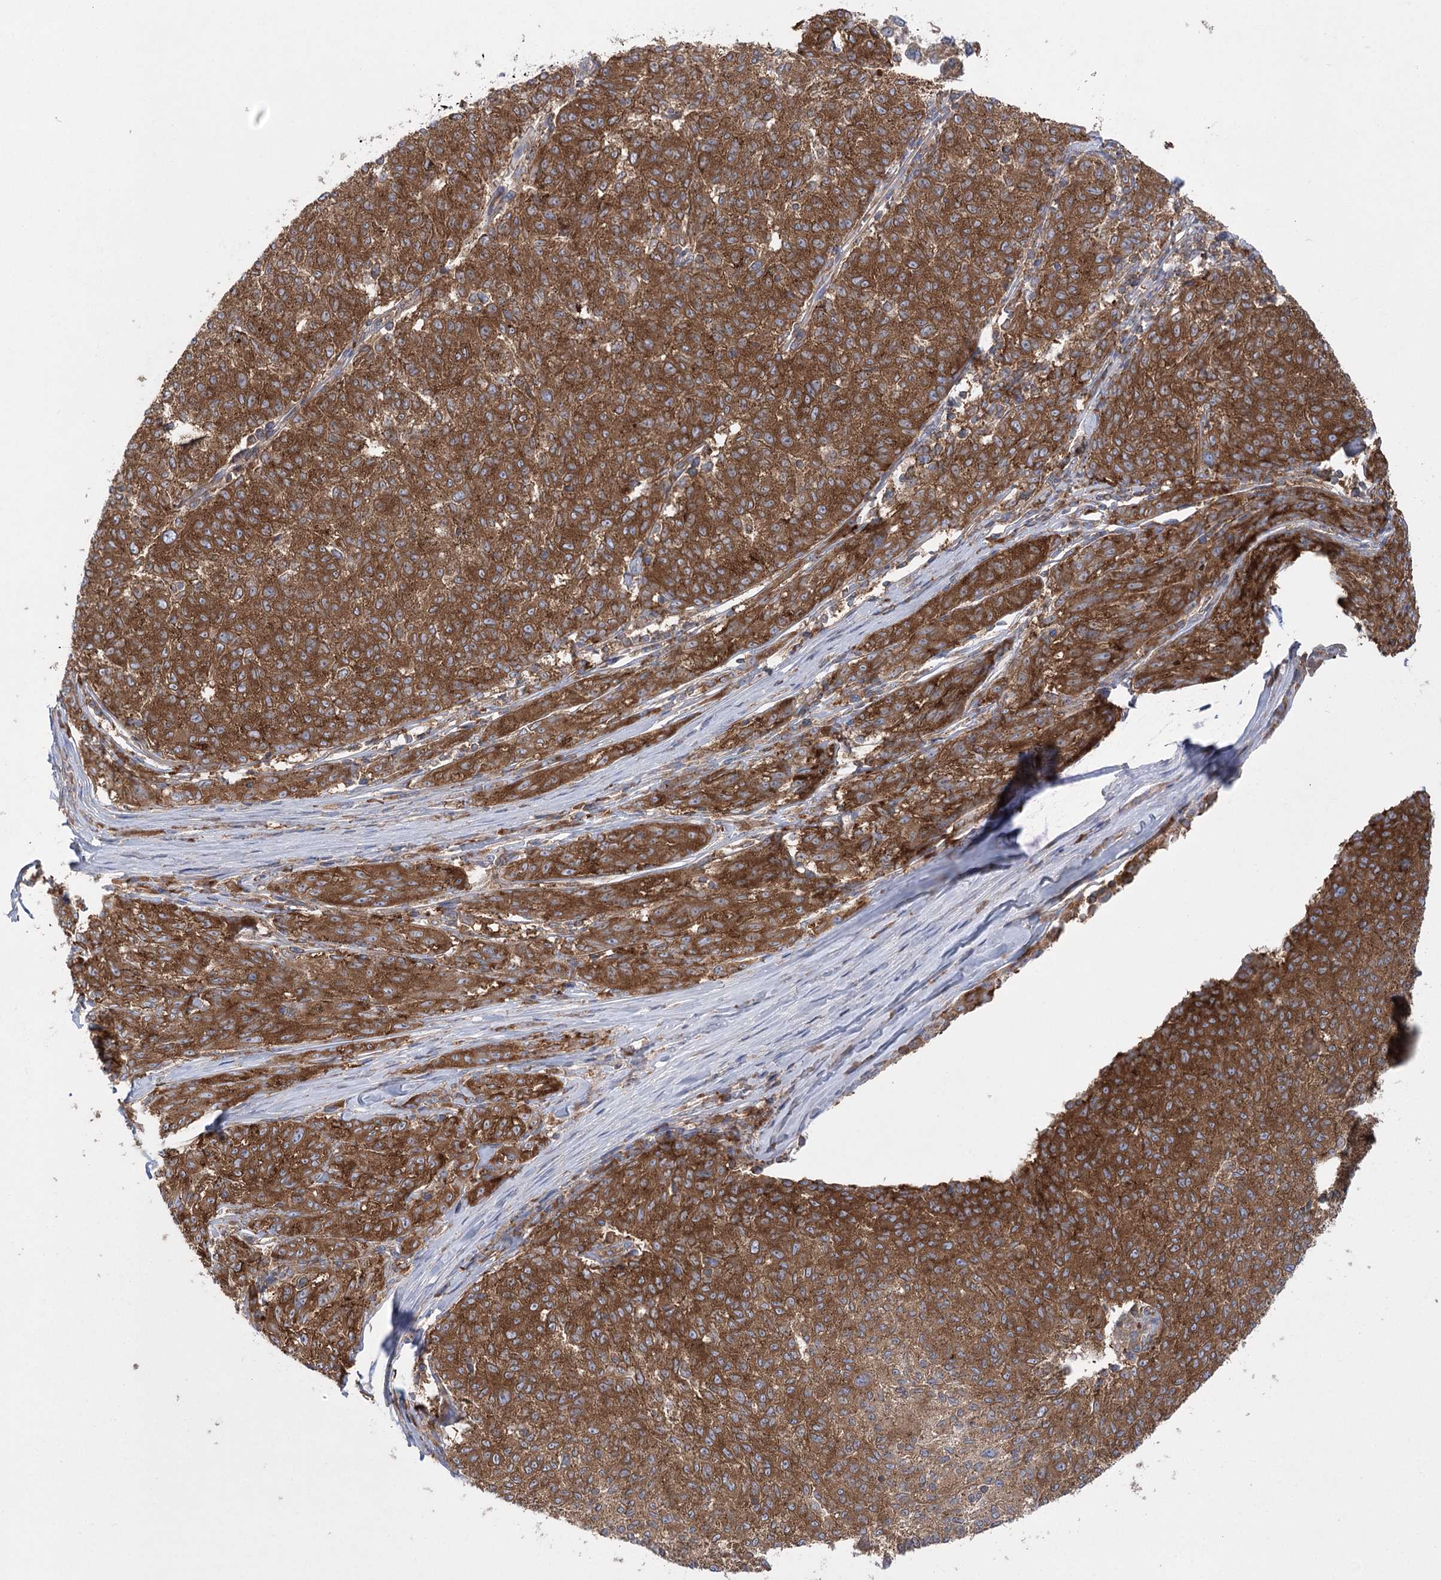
{"staining": {"intensity": "strong", "quantity": ">75%", "location": "cytoplasmic/membranous"}, "tissue": "melanoma", "cell_type": "Tumor cells", "image_type": "cancer", "snomed": [{"axis": "morphology", "description": "Malignant melanoma, NOS"}, {"axis": "topography", "description": "Skin"}], "caption": "Malignant melanoma stained for a protein reveals strong cytoplasmic/membranous positivity in tumor cells. (DAB IHC, brown staining for protein, blue staining for nuclei).", "gene": "EIF3A", "patient": {"sex": "female", "age": 72}}